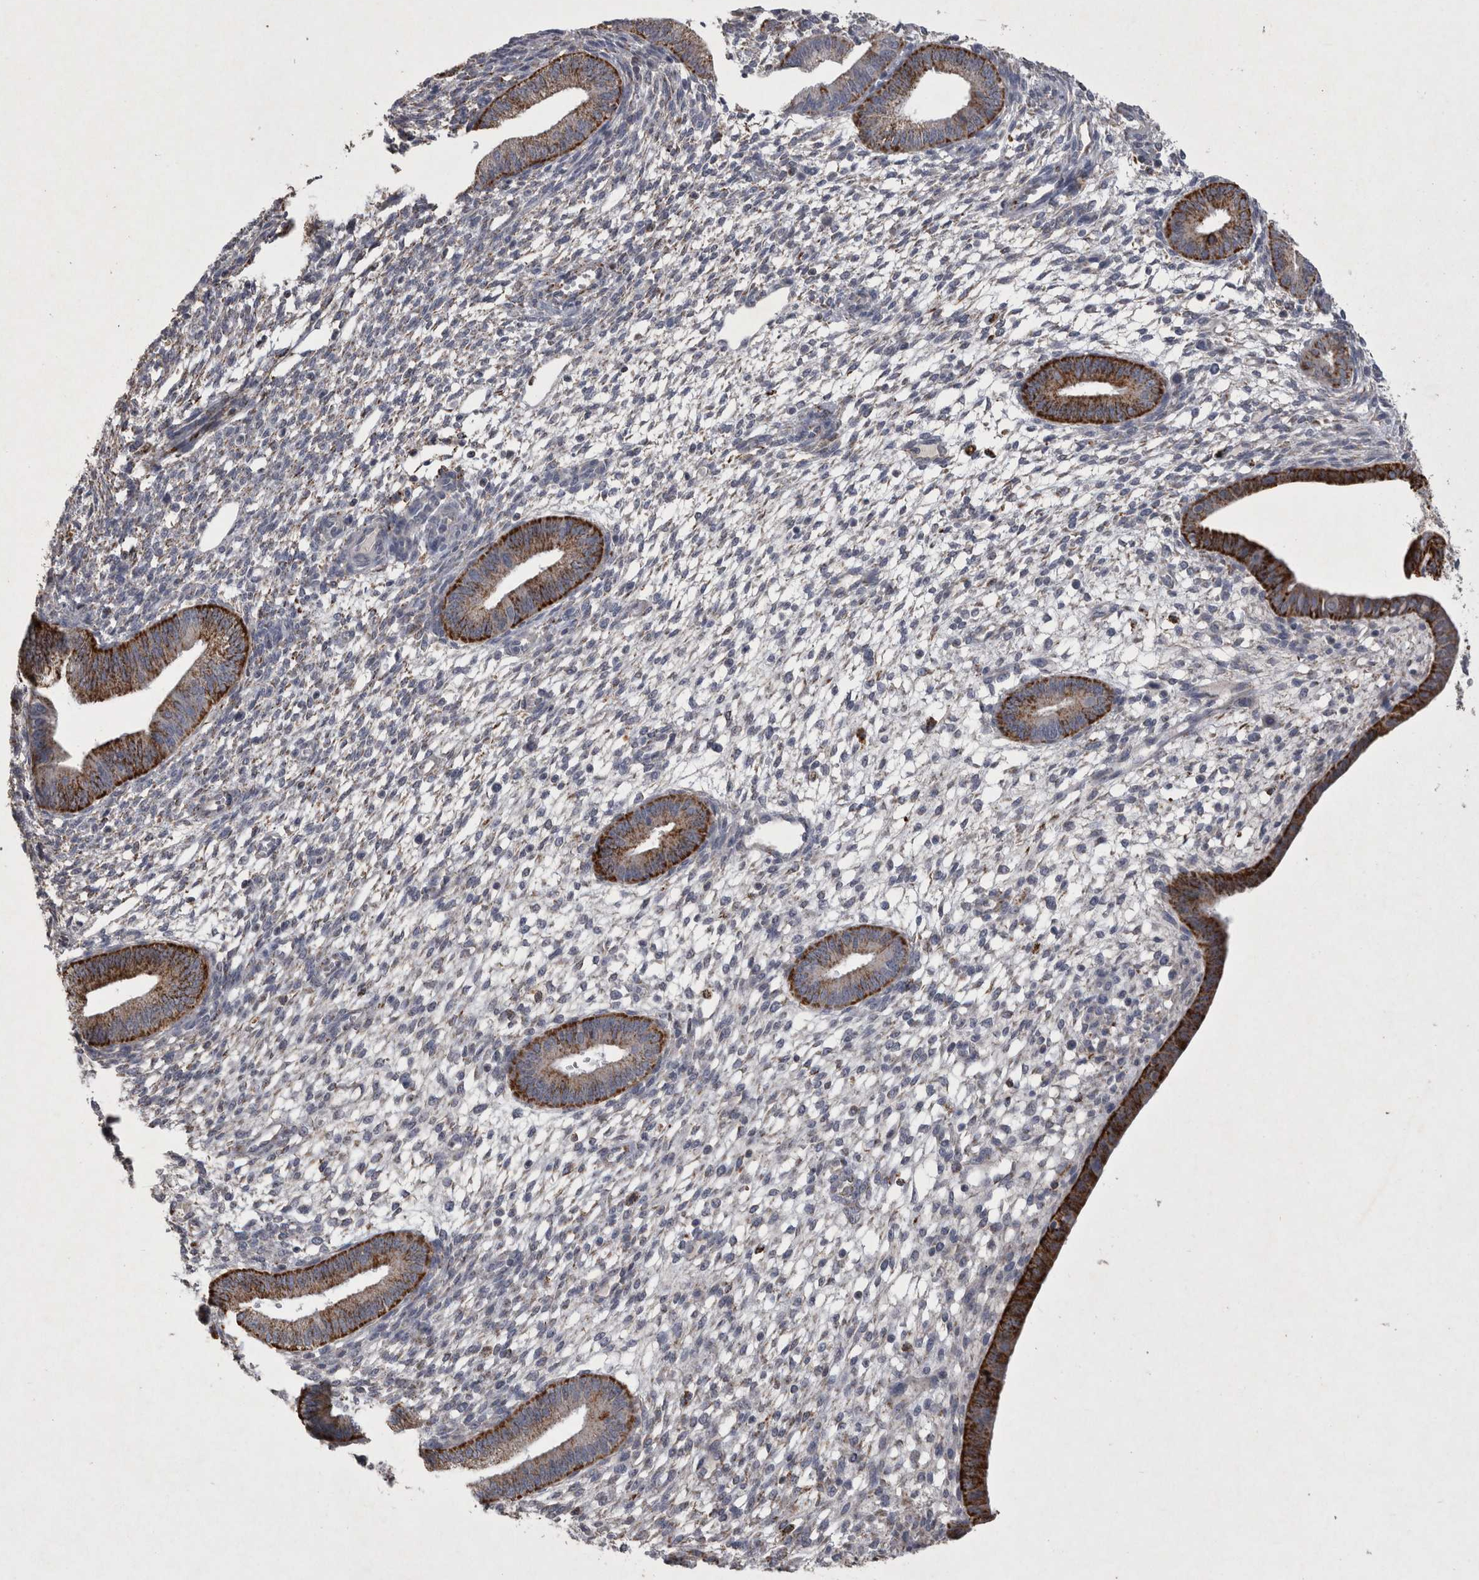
{"staining": {"intensity": "negative", "quantity": "none", "location": "none"}, "tissue": "endometrium", "cell_type": "Cells in endometrial stroma", "image_type": "normal", "snomed": [{"axis": "morphology", "description": "Normal tissue, NOS"}, {"axis": "topography", "description": "Endometrium"}], "caption": "An immunohistochemistry histopathology image of unremarkable endometrium is shown. There is no staining in cells in endometrial stroma of endometrium. (DAB immunohistochemistry visualized using brightfield microscopy, high magnification).", "gene": "DKK3", "patient": {"sex": "female", "age": 46}}